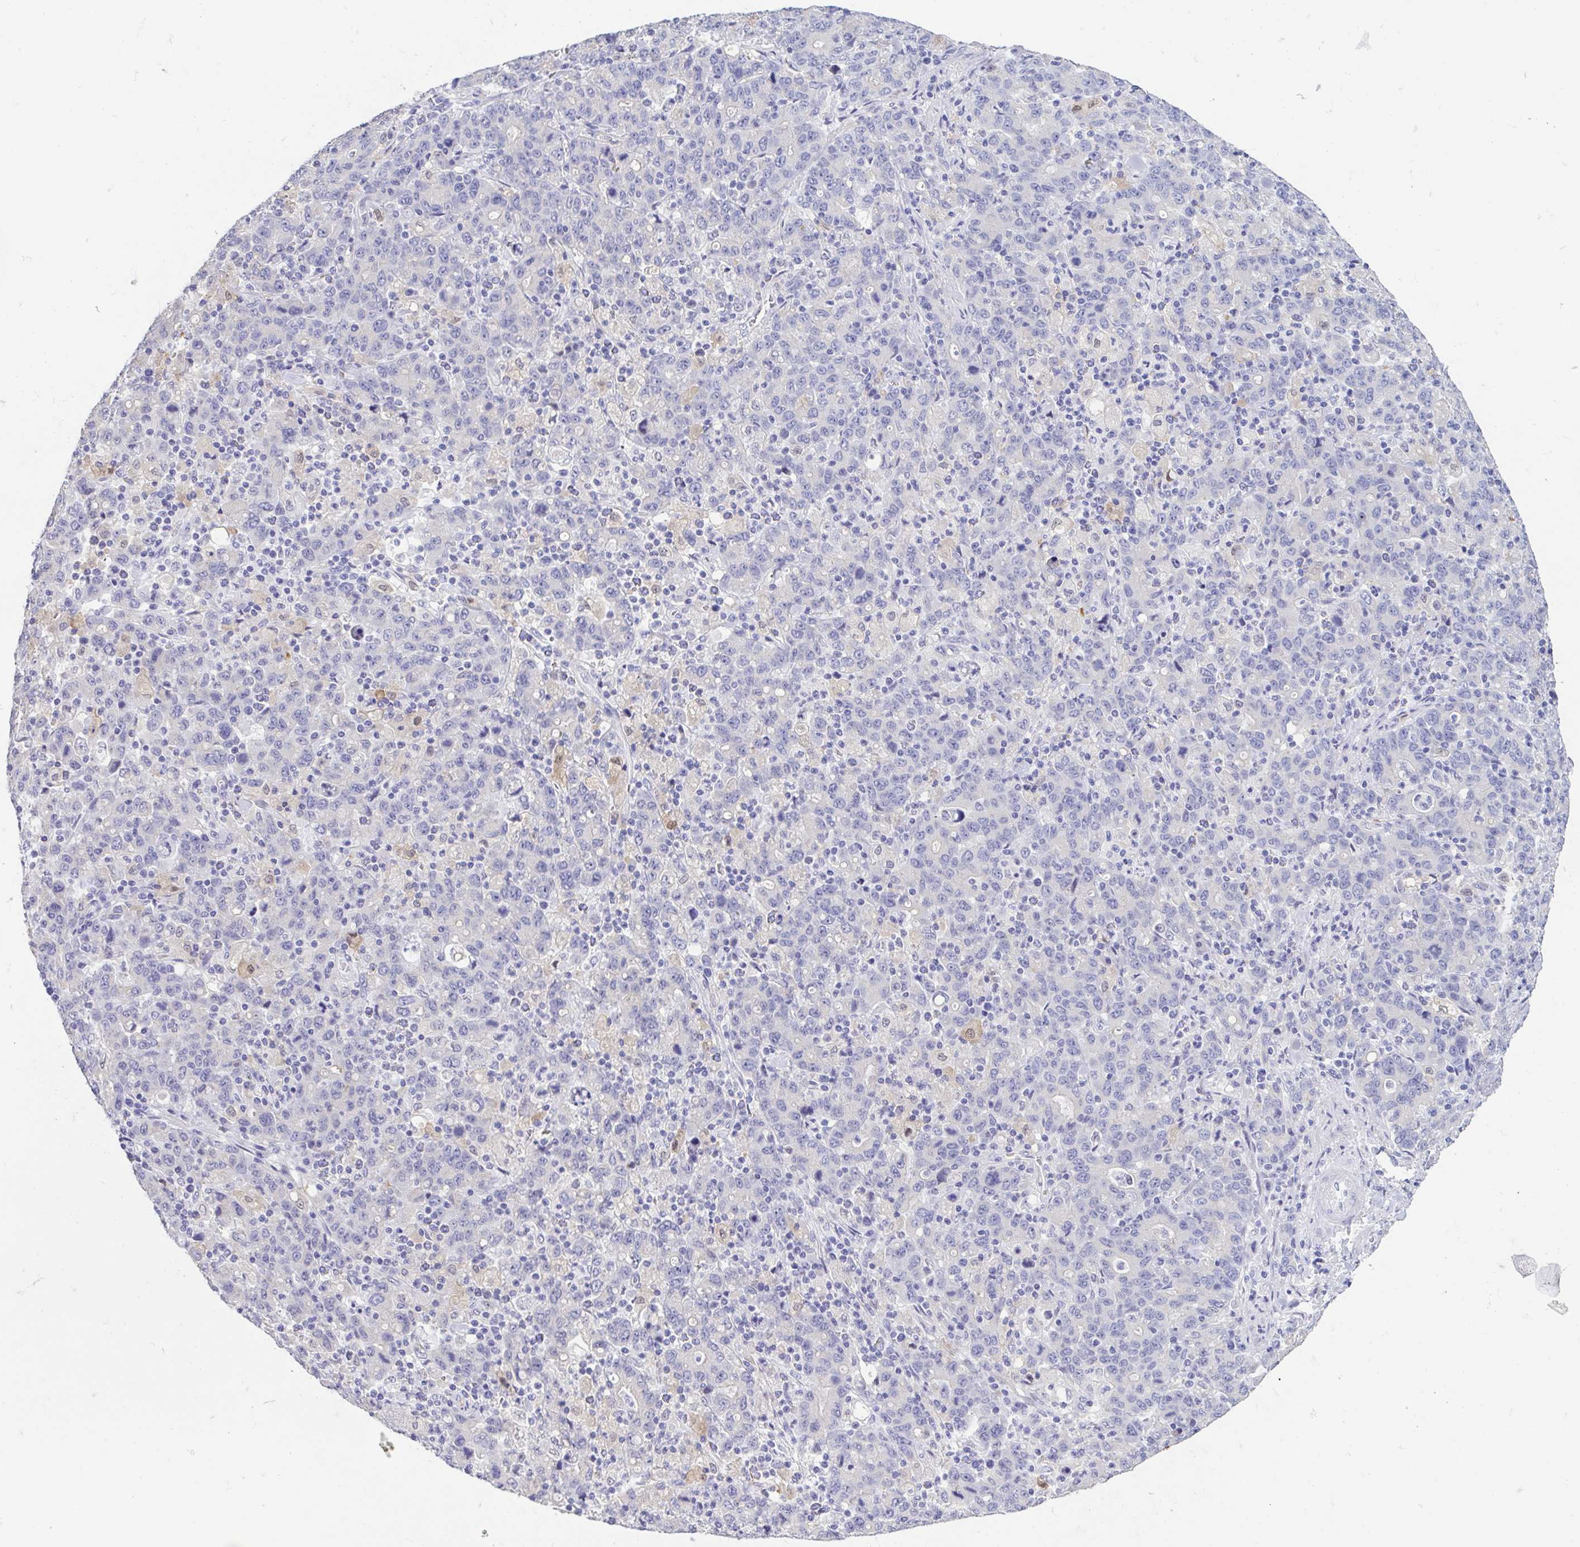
{"staining": {"intensity": "negative", "quantity": "none", "location": "none"}, "tissue": "stomach cancer", "cell_type": "Tumor cells", "image_type": "cancer", "snomed": [{"axis": "morphology", "description": "Adenocarcinoma, NOS"}, {"axis": "topography", "description": "Stomach, upper"}], "caption": "Protein analysis of adenocarcinoma (stomach) shows no significant positivity in tumor cells. (Brightfield microscopy of DAB immunohistochemistry at high magnification).", "gene": "FABP3", "patient": {"sex": "male", "age": 69}}